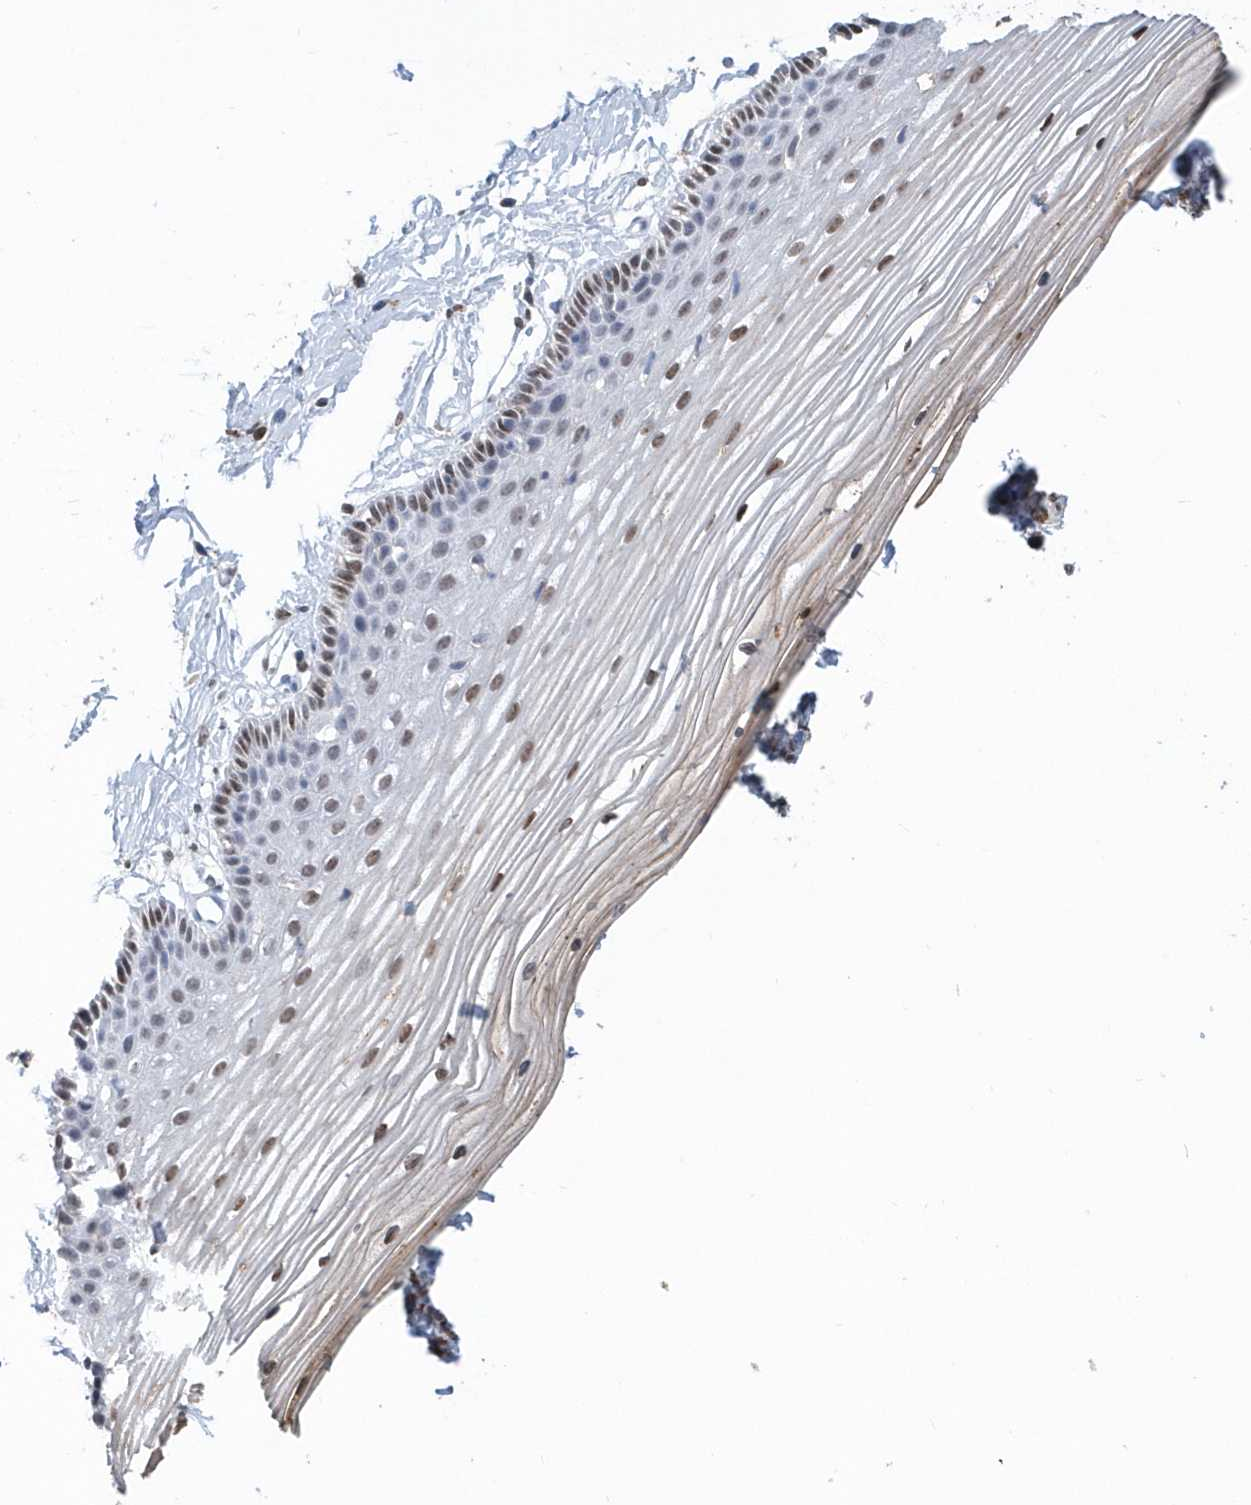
{"staining": {"intensity": "moderate", "quantity": ">75%", "location": "nuclear"}, "tissue": "vagina", "cell_type": "Squamous epithelial cells", "image_type": "normal", "snomed": [{"axis": "morphology", "description": "Normal tissue, NOS"}, {"axis": "topography", "description": "Vagina"}, {"axis": "topography", "description": "Cervix"}], "caption": "Protein expression analysis of unremarkable vagina shows moderate nuclear positivity in approximately >75% of squamous epithelial cells. (brown staining indicates protein expression, while blue staining denotes nuclei).", "gene": "MACROH2A2", "patient": {"sex": "female", "age": 40}}